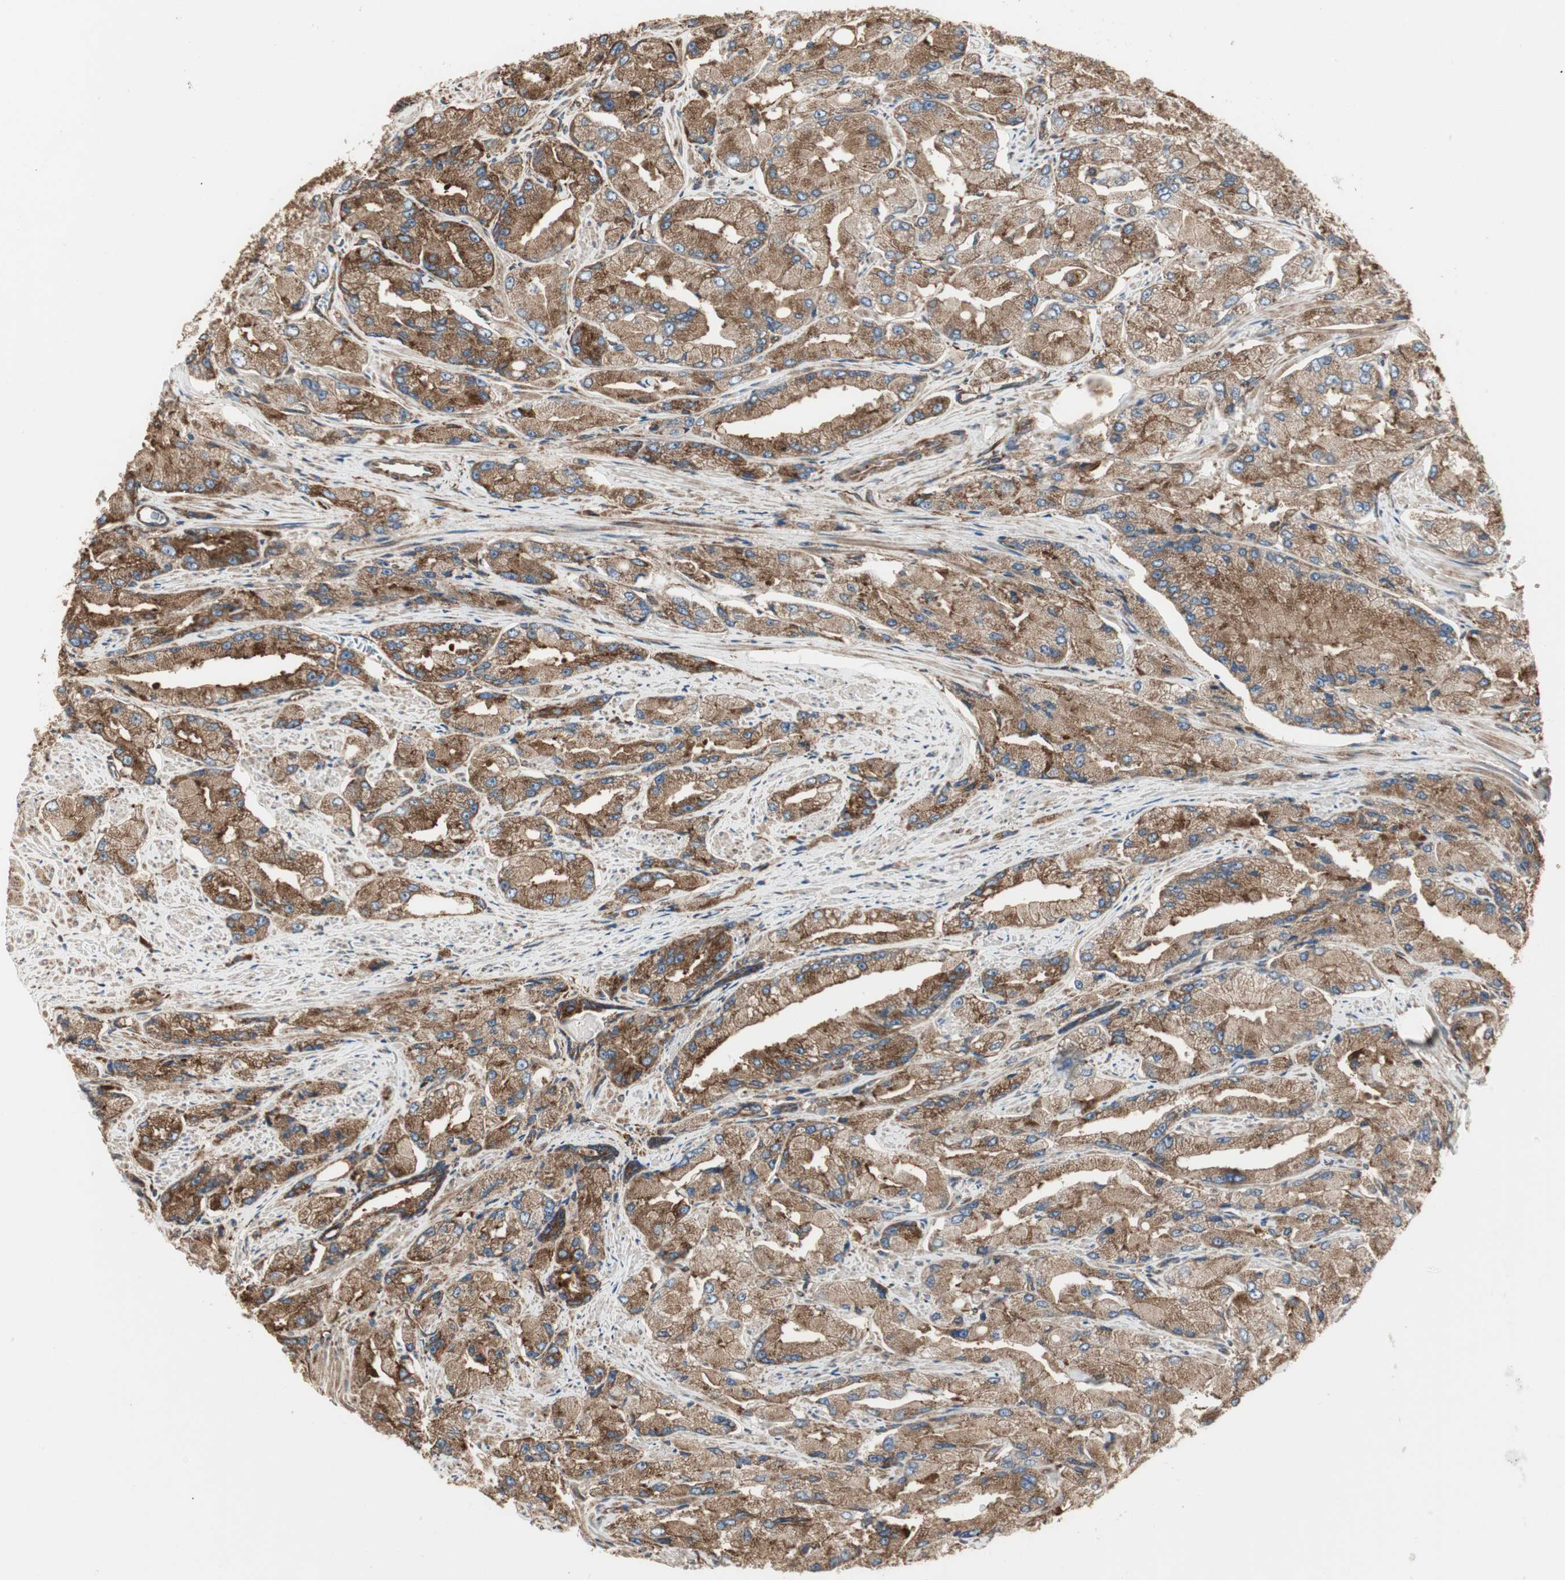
{"staining": {"intensity": "moderate", "quantity": ">75%", "location": "cytoplasmic/membranous"}, "tissue": "prostate cancer", "cell_type": "Tumor cells", "image_type": "cancer", "snomed": [{"axis": "morphology", "description": "Adenocarcinoma, High grade"}, {"axis": "topography", "description": "Prostate"}], "caption": "Immunohistochemistry of prostate cancer (adenocarcinoma (high-grade)) demonstrates medium levels of moderate cytoplasmic/membranous expression in about >75% of tumor cells.", "gene": "H6PD", "patient": {"sex": "male", "age": 58}}